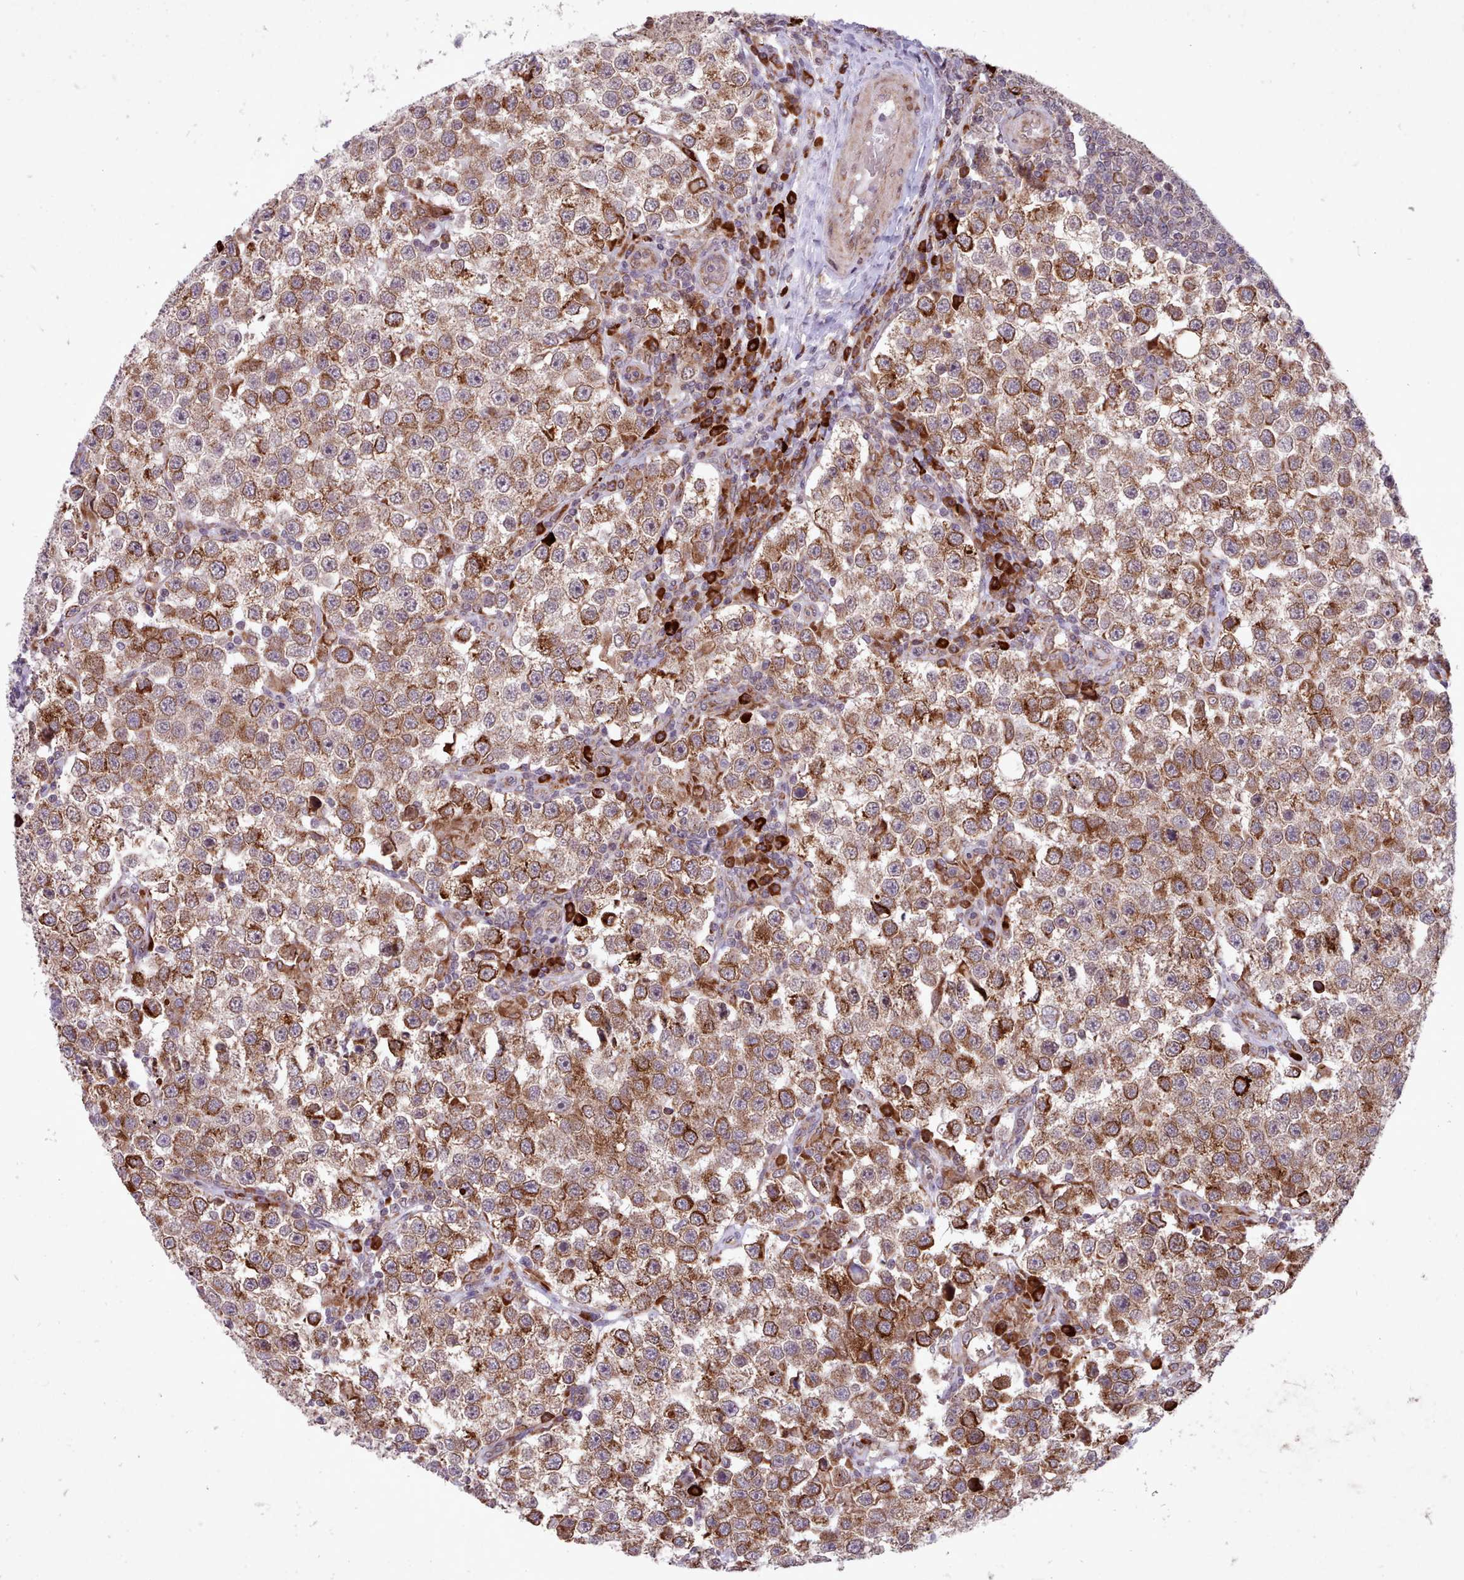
{"staining": {"intensity": "moderate", "quantity": ">75%", "location": "cytoplasmic/membranous"}, "tissue": "testis cancer", "cell_type": "Tumor cells", "image_type": "cancer", "snomed": [{"axis": "morphology", "description": "Seminoma, NOS"}, {"axis": "topography", "description": "Testis"}], "caption": "Testis cancer (seminoma) tissue demonstrates moderate cytoplasmic/membranous expression in approximately >75% of tumor cells", "gene": "TTLL3", "patient": {"sex": "male", "age": 37}}